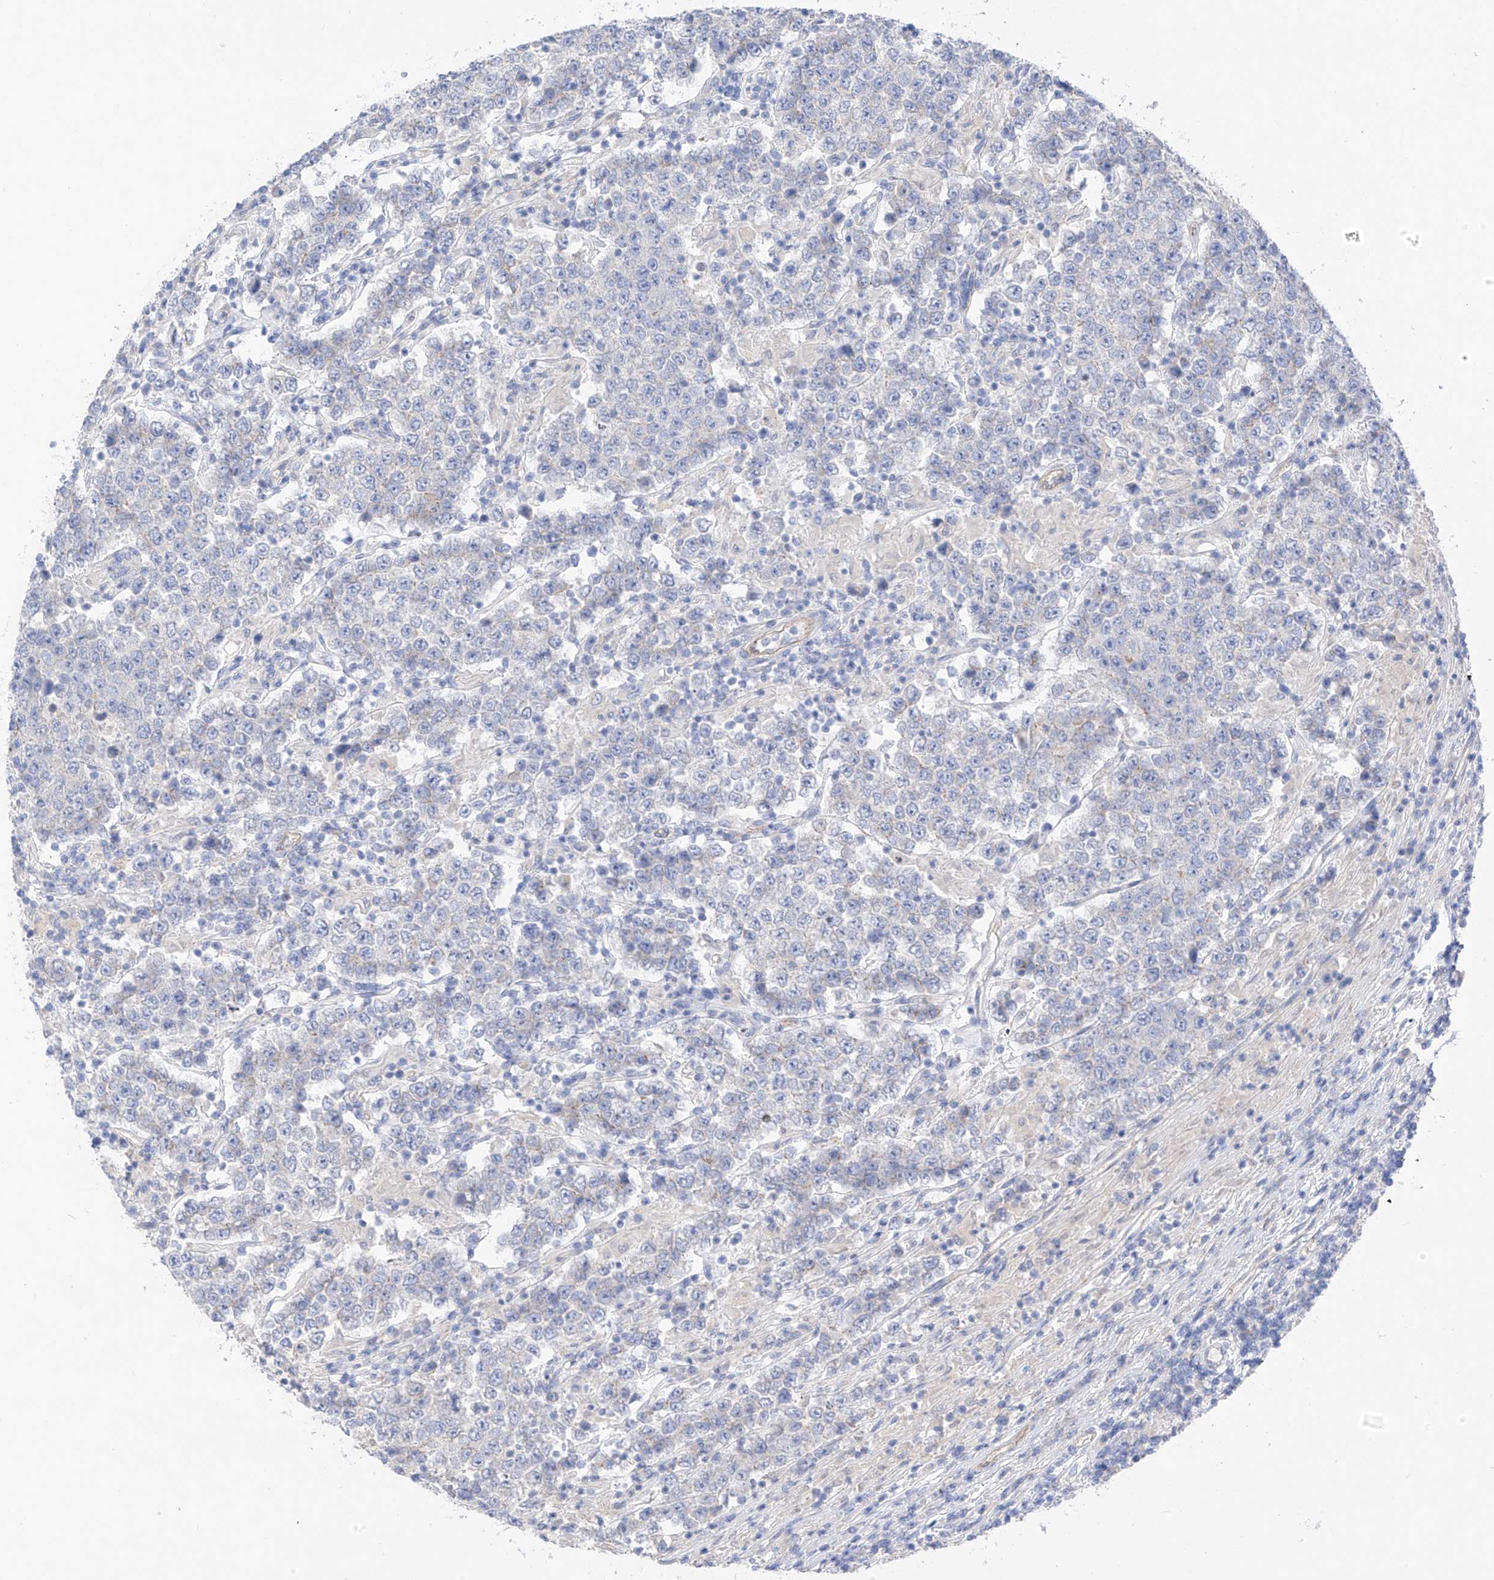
{"staining": {"intensity": "negative", "quantity": "none", "location": "none"}, "tissue": "testis cancer", "cell_type": "Tumor cells", "image_type": "cancer", "snomed": [{"axis": "morphology", "description": "Normal tissue, NOS"}, {"axis": "morphology", "description": "Urothelial carcinoma, High grade"}, {"axis": "morphology", "description": "Seminoma, NOS"}, {"axis": "morphology", "description": "Carcinoma, Embryonal, NOS"}, {"axis": "topography", "description": "Urinary bladder"}, {"axis": "topography", "description": "Testis"}], "caption": "This is a image of immunohistochemistry staining of testis cancer, which shows no staining in tumor cells.", "gene": "ITGA9", "patient": {"sex": "male", "age": 41}}